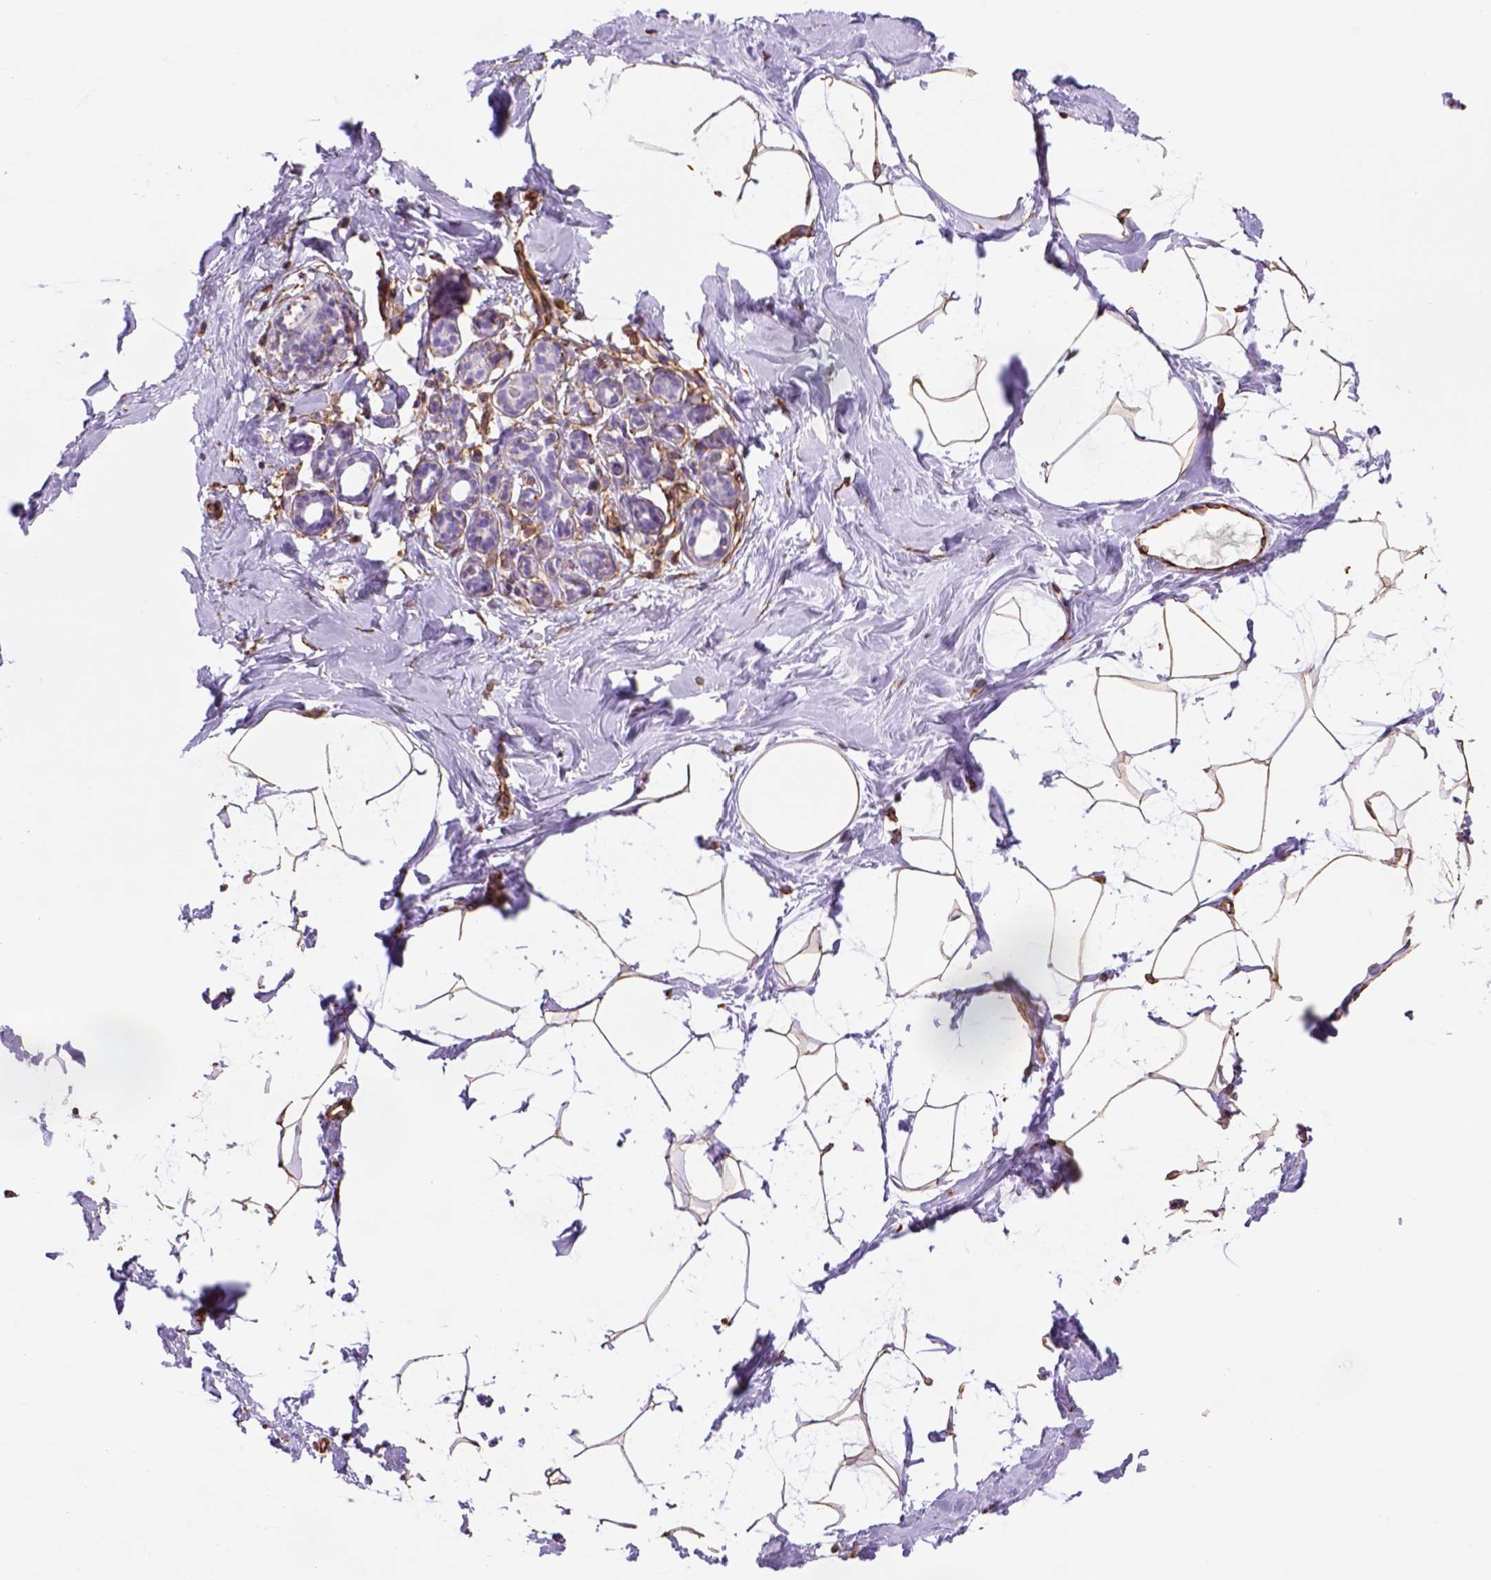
{"staining": {"intensity": "moderate", "quantity": ">75%", "location": "cytoplasmic/membranous"}, "tissue": "breast", "cell_type": "Adipocytes", "image_type": "normal", "snomed": [{"axis": "morphology", "description": "Normal tissue, NOS"}, {"axis": "topography", "description": "Breast"}], "caption": "Immunohistochemistry (IHC) of benign breast shows medium levels of moderate cytoplasmic/membranous positivity in approximately >75% of adipocytes.", "gene": "ZZZ3", "patient": {"sex": "female", "age": 32}}